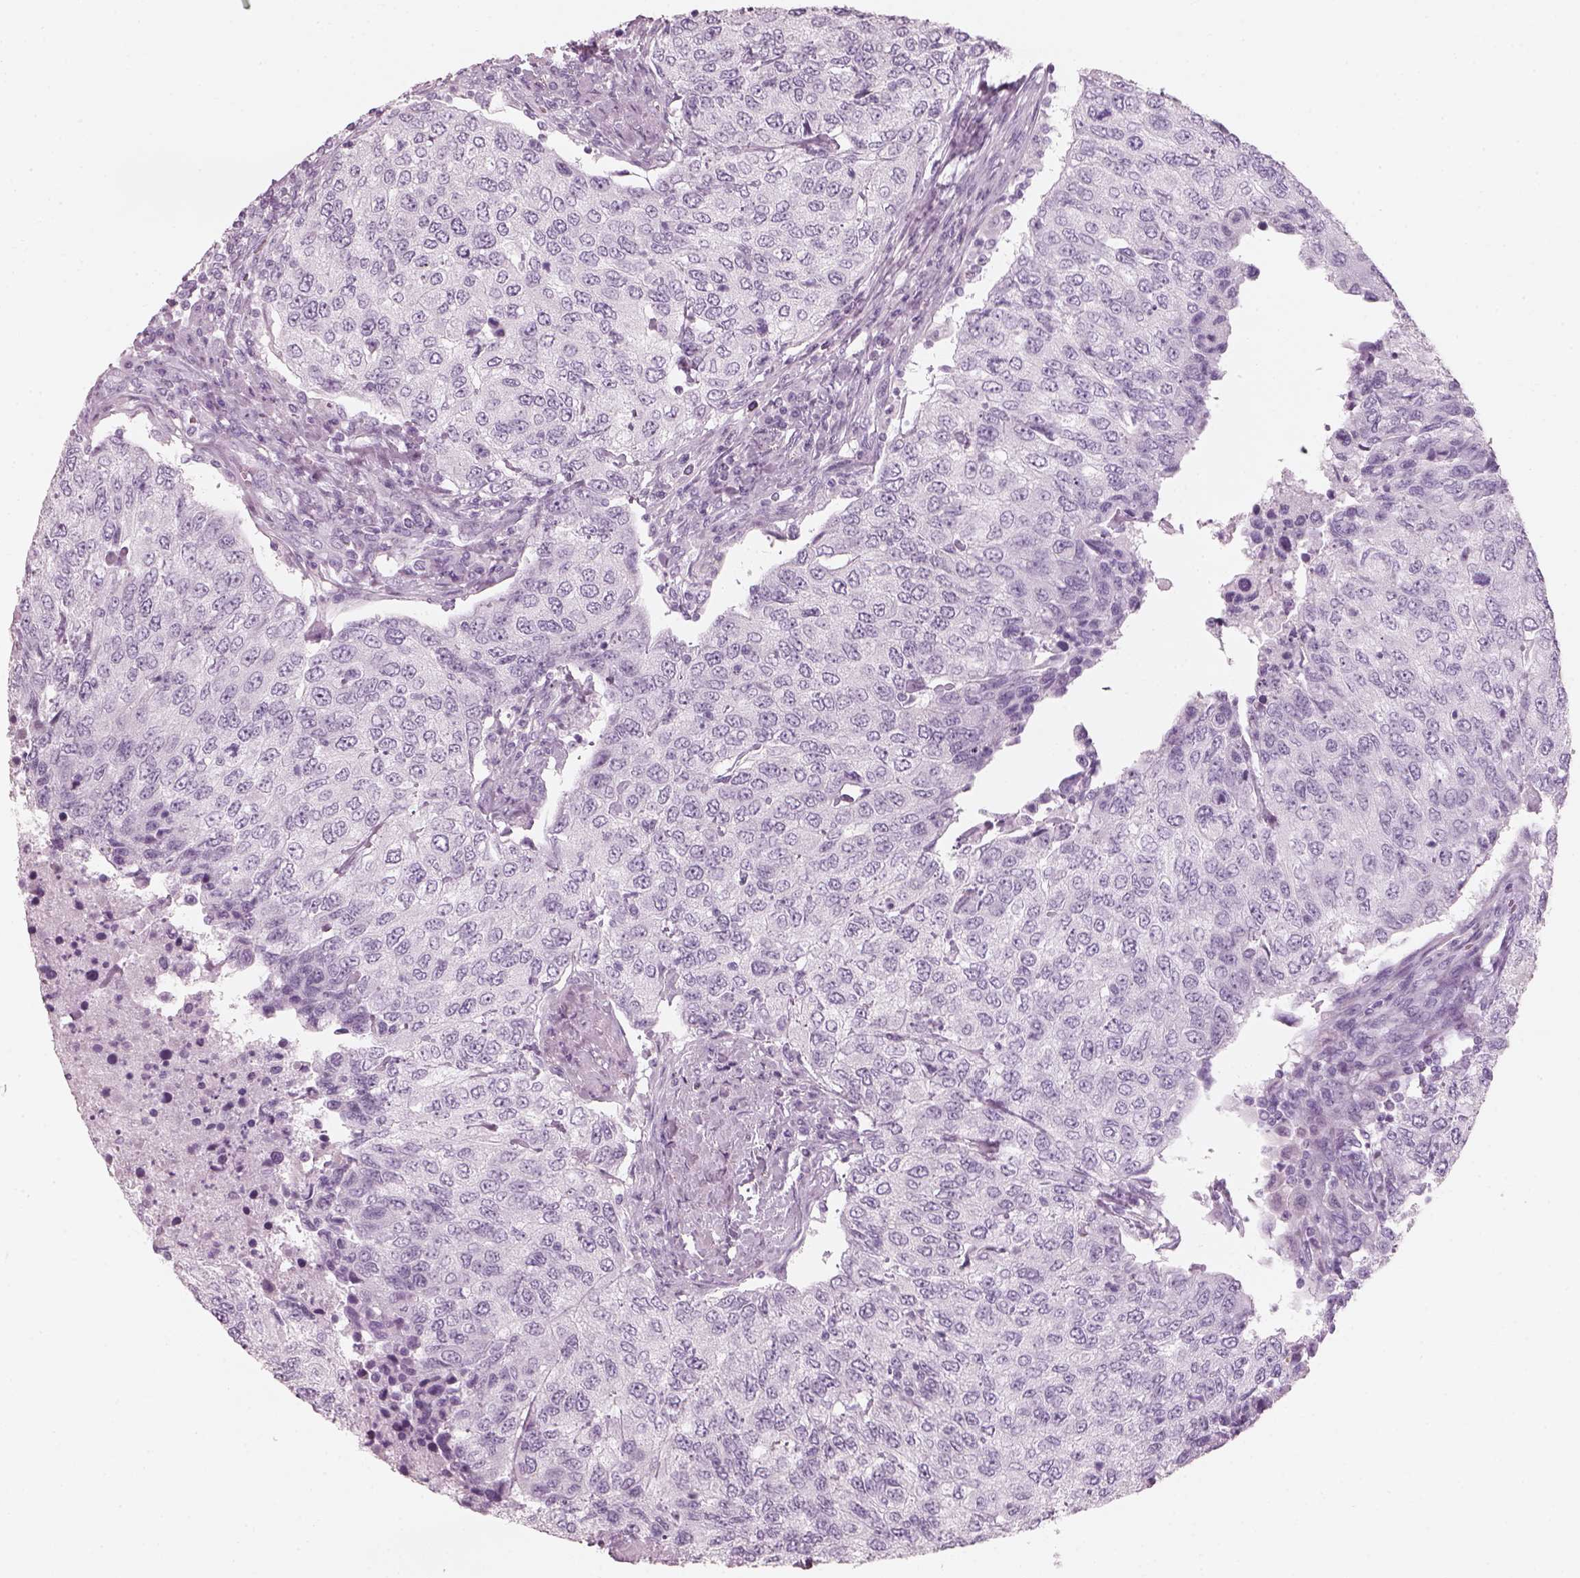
{"staining": {"intensity": "negative", "quantity": "none", "location": "none"}, "tissue": "urothelial cancer", "cell_type": "Tumor cells", "image_type": "cancer", "snomed": [{"axis": "morphology", "description": "Urothelial carcinoma, High grade"}, {"axis": "topography", "description": "Urinary bladder"}], "caption": "Immunohistochemistry photomicrograph of neoplastic tissue: human urothelial cancer stained with DAB displays no significant protein positivity in tumor cells.", "gene": "CRYAA", "patient": {"sex": "female", "age": 78}}